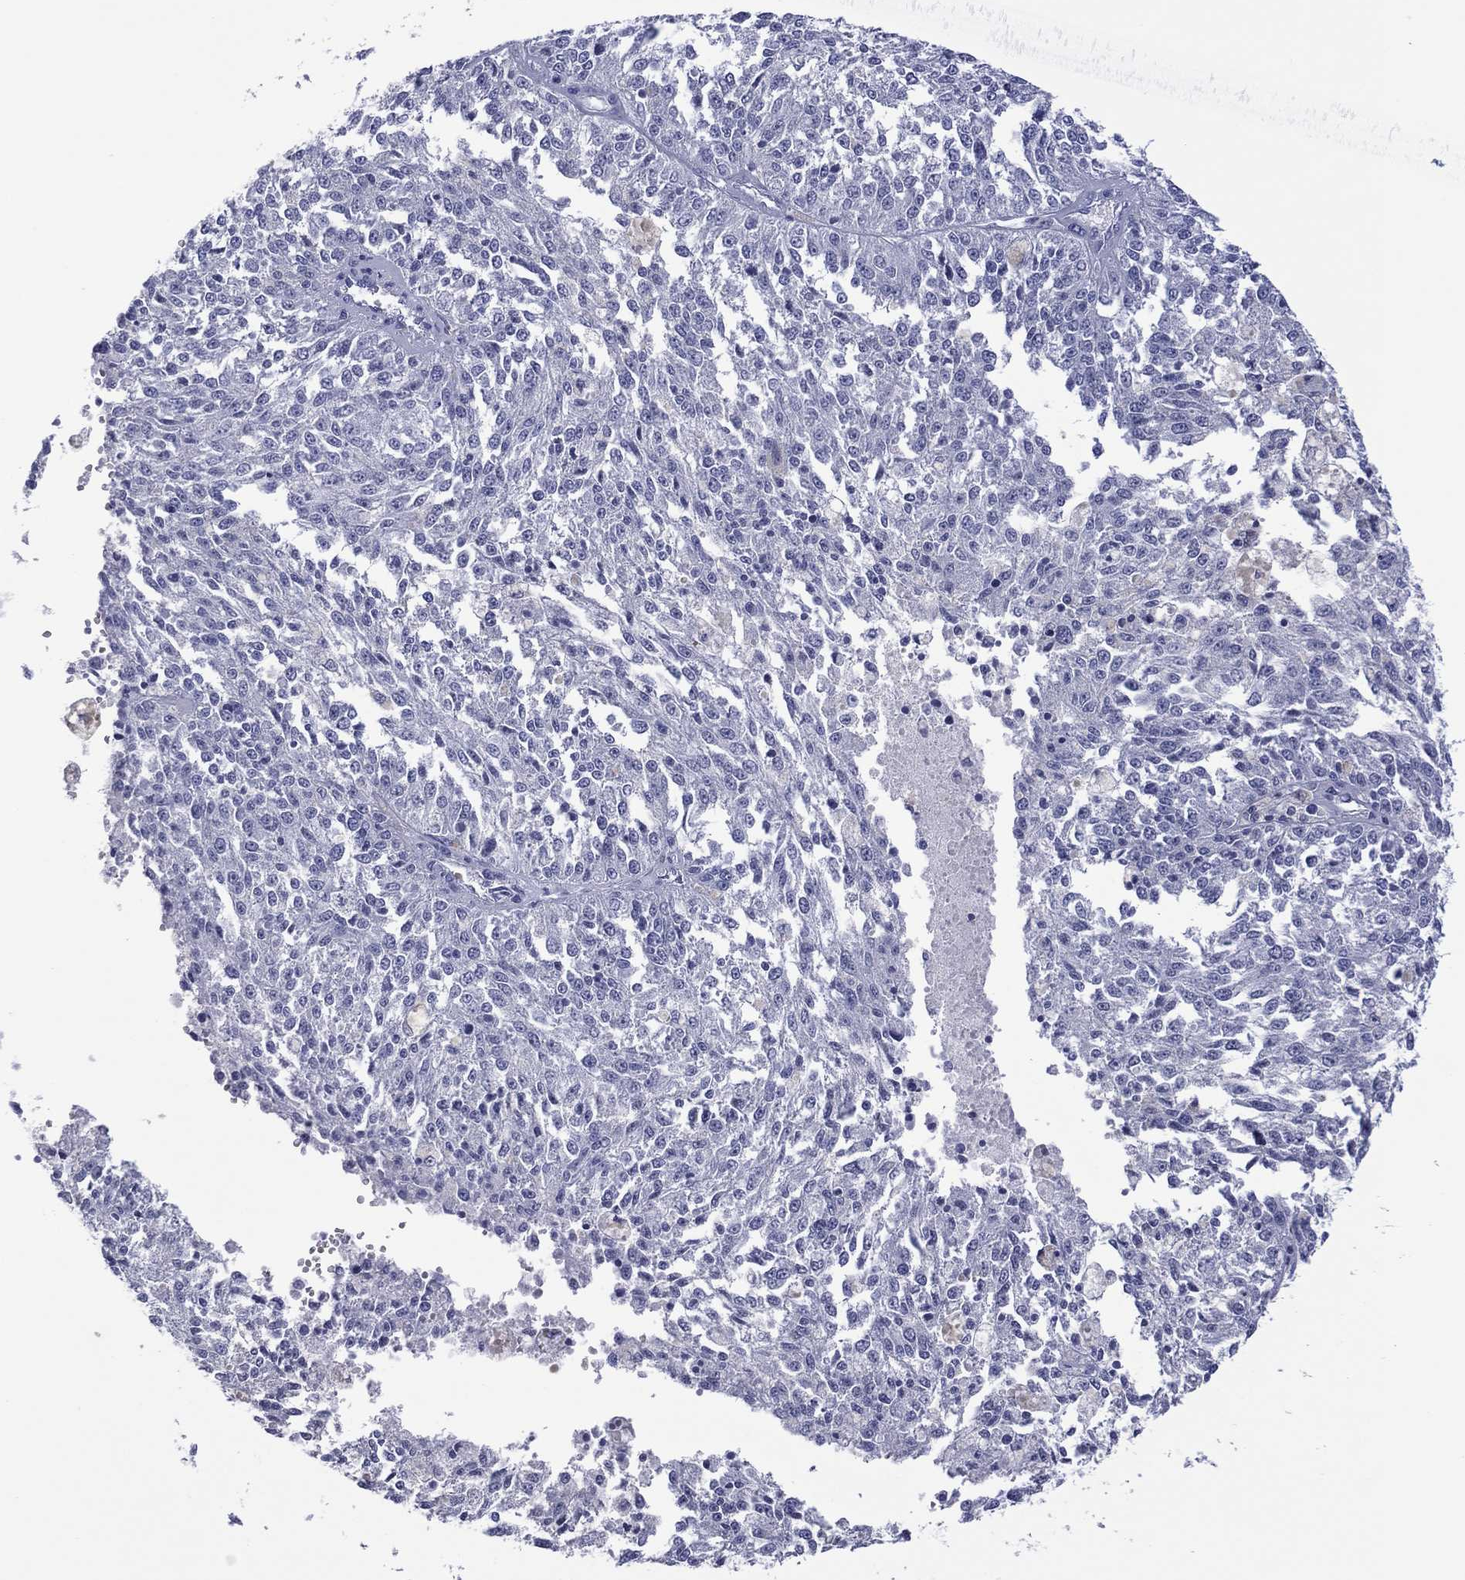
{"staining": {"intensity": "negative", "quantity": "none", "location": "none"}, "tissue": "melanoma", "cell_type": "Tumor cells", "image_type": "cancer", "snomed": [{"axis": "morphology", "description": "Malignant melanoma, Metastatic site"}, {"axis": "topography", "description": "Lymph node"}], "caption": "IHC histopathology image of human malignant melanoma (metastatic site) stained for a protein (brown), which displays no positivity in tumor cells.", "gene": "UTF1", "patient": {"sex": "female", "age": 64}}